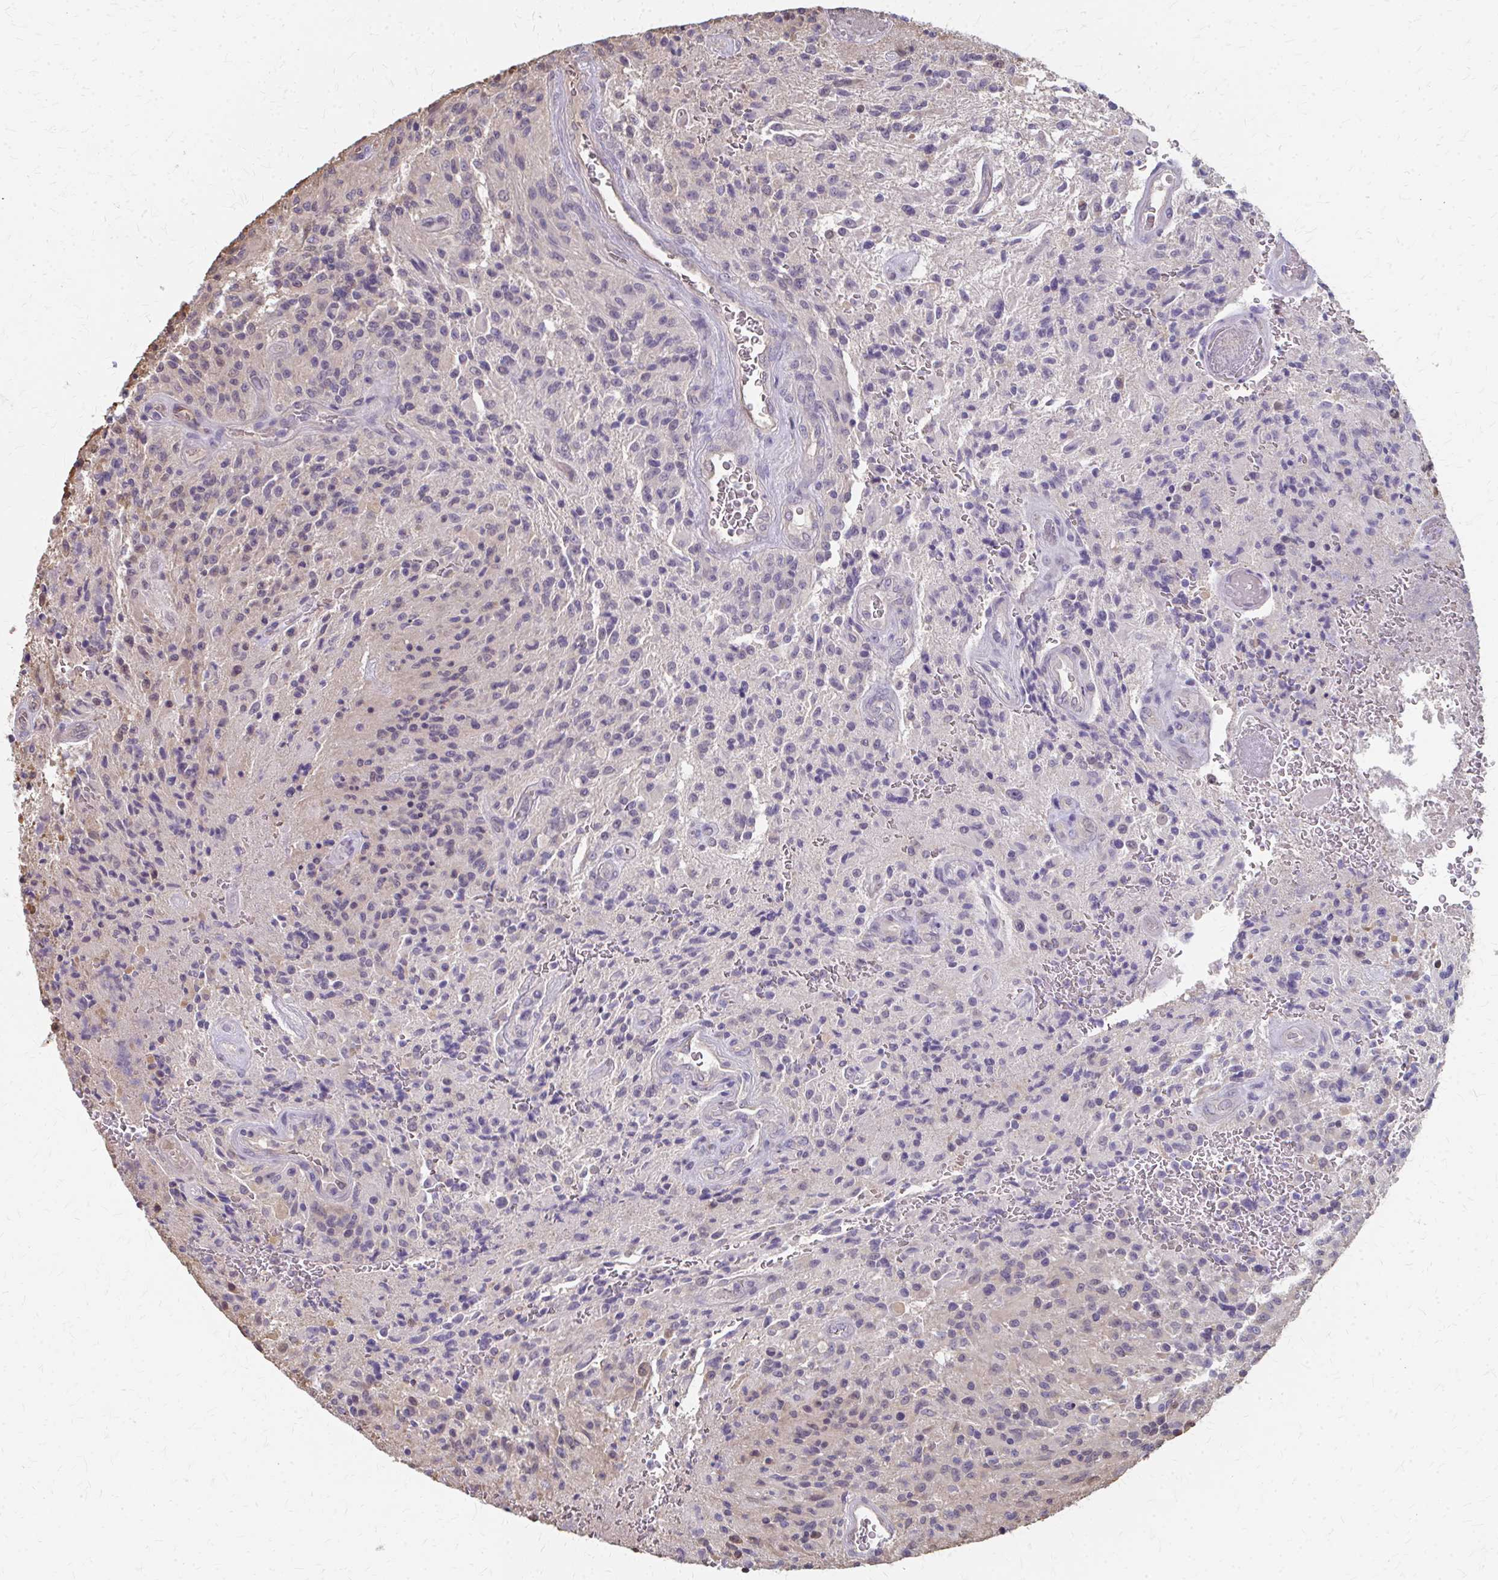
{"staining": {"intensity": "negative", "quantity": "none", "location": "none"}, "tissue": "glioma", "cell_type": "Tumor cells", "image_type": "cancer", "snomed": [{"axis": "morphology", "description": "Normal tissue, NOS"}, {"axis": "morphology", "description": "Glioma, malignant, High grade"}, {"axis": "topography", "description": "Cerebral cortex"}], "caption": "DAB (3,3'-diaminobenzidine) immunohistochemical staining of human glioma demonstrates no significant positivity in tumor cells. The staining was performed using DAB to visualize the protein expression in brown, while the nuclei were stained in blue with hematoxylin (Magnification: 20x).", "gene": "RABGAP1L", "patient": {"sex": "male", "age": 56}}